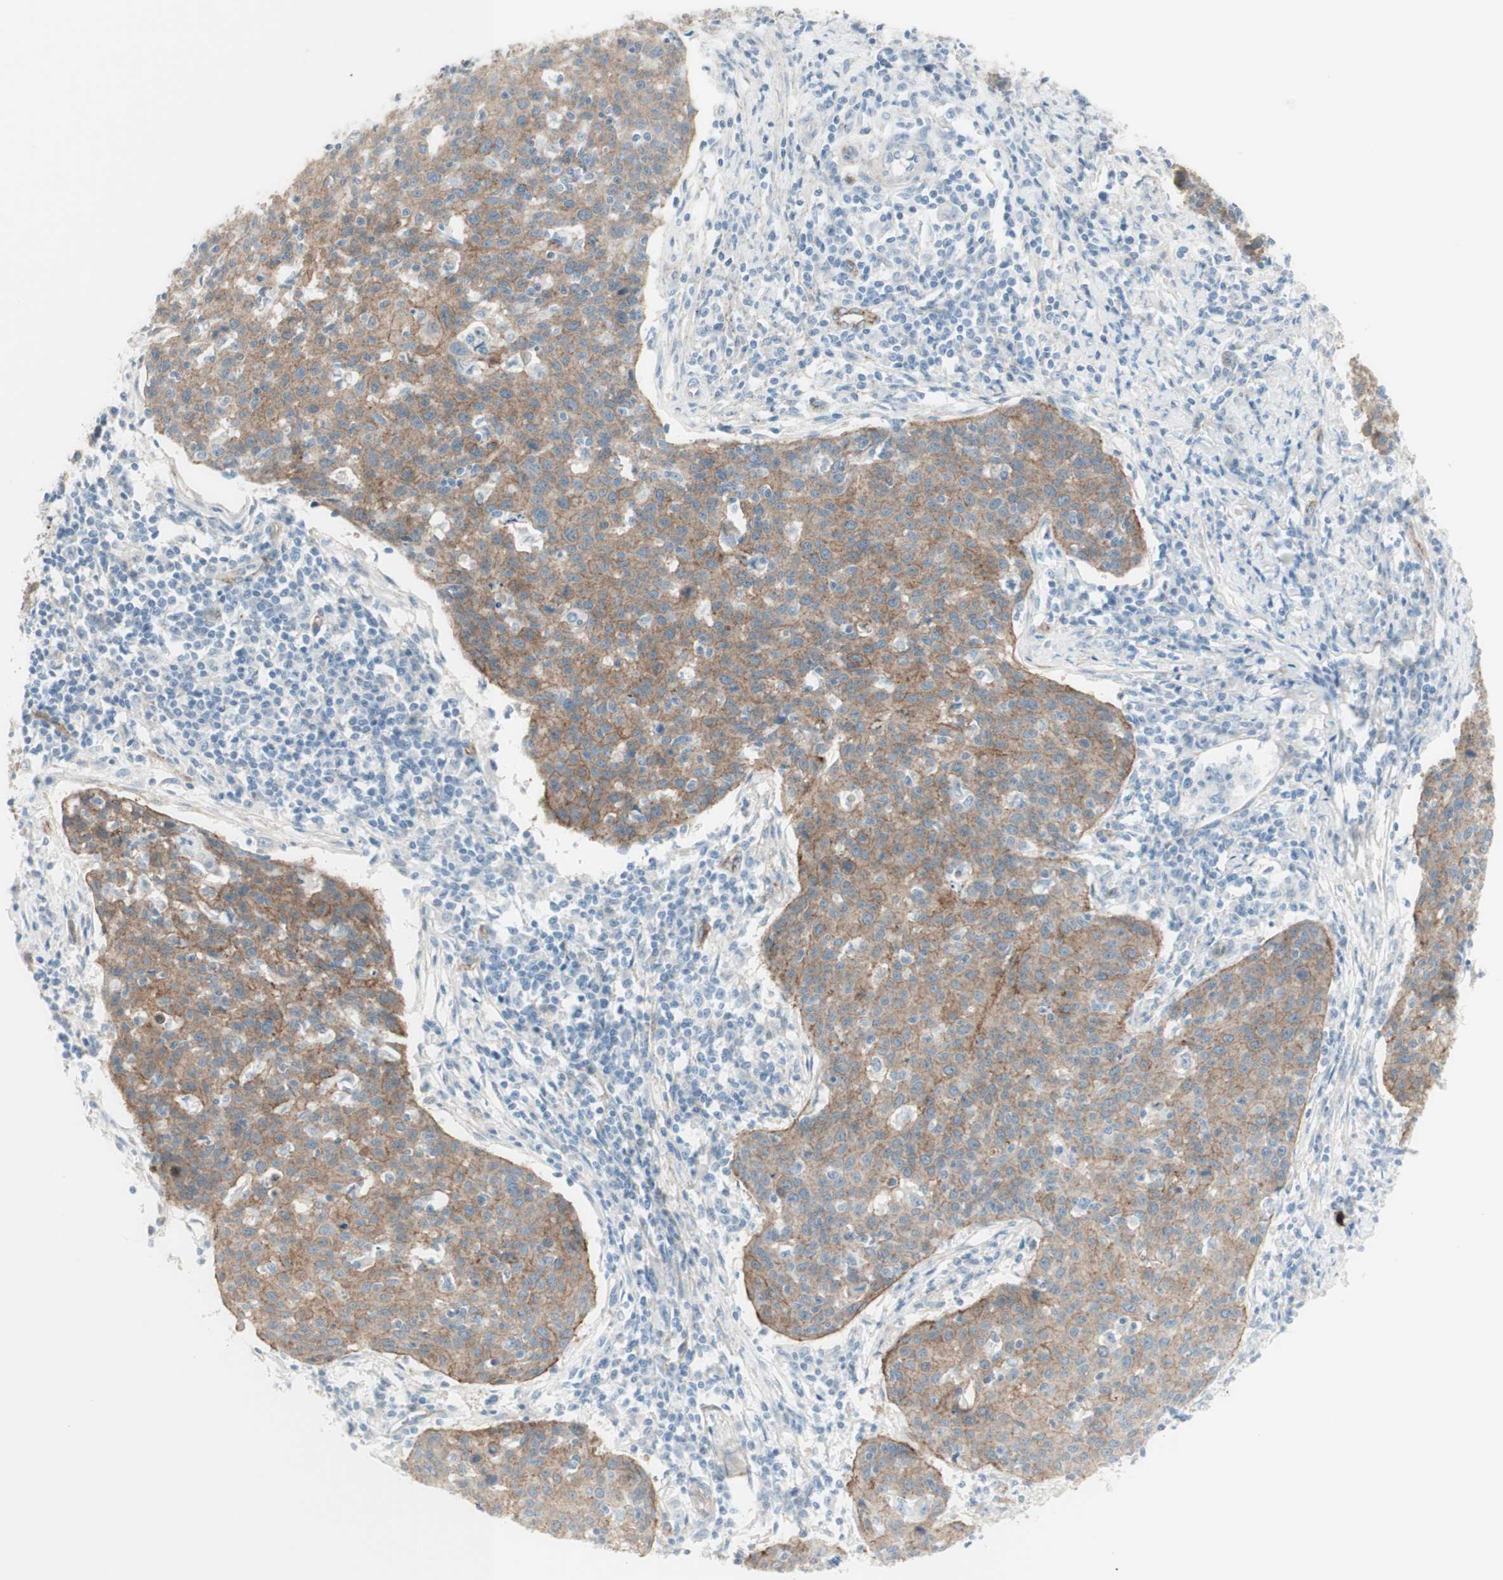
{"staining": {"intensity": "moderate", "quantity": "25%-75%", "location": "cytoplasmic/membranous"}, "tissue": "cervical cancer", "cell_type": "Tumor cells", "image_type": "cancer", "snomed": [{"axis": "morphology", "description": "Squamous cell carcinoma, NOS"}, {"axis": "topography", "description": "Cervix"}], "caption": "Immunohistochemical staining of cervical cancer demonstrates medium levels of moderate cytoplasmic/membranous protein positivity in approximately 25%-75% of tumor cells. (DAB = brown stain, brightfield microscopy at high magnification).", "gene": "MYO6", "patient": {"sex": "female", "age": 38}}